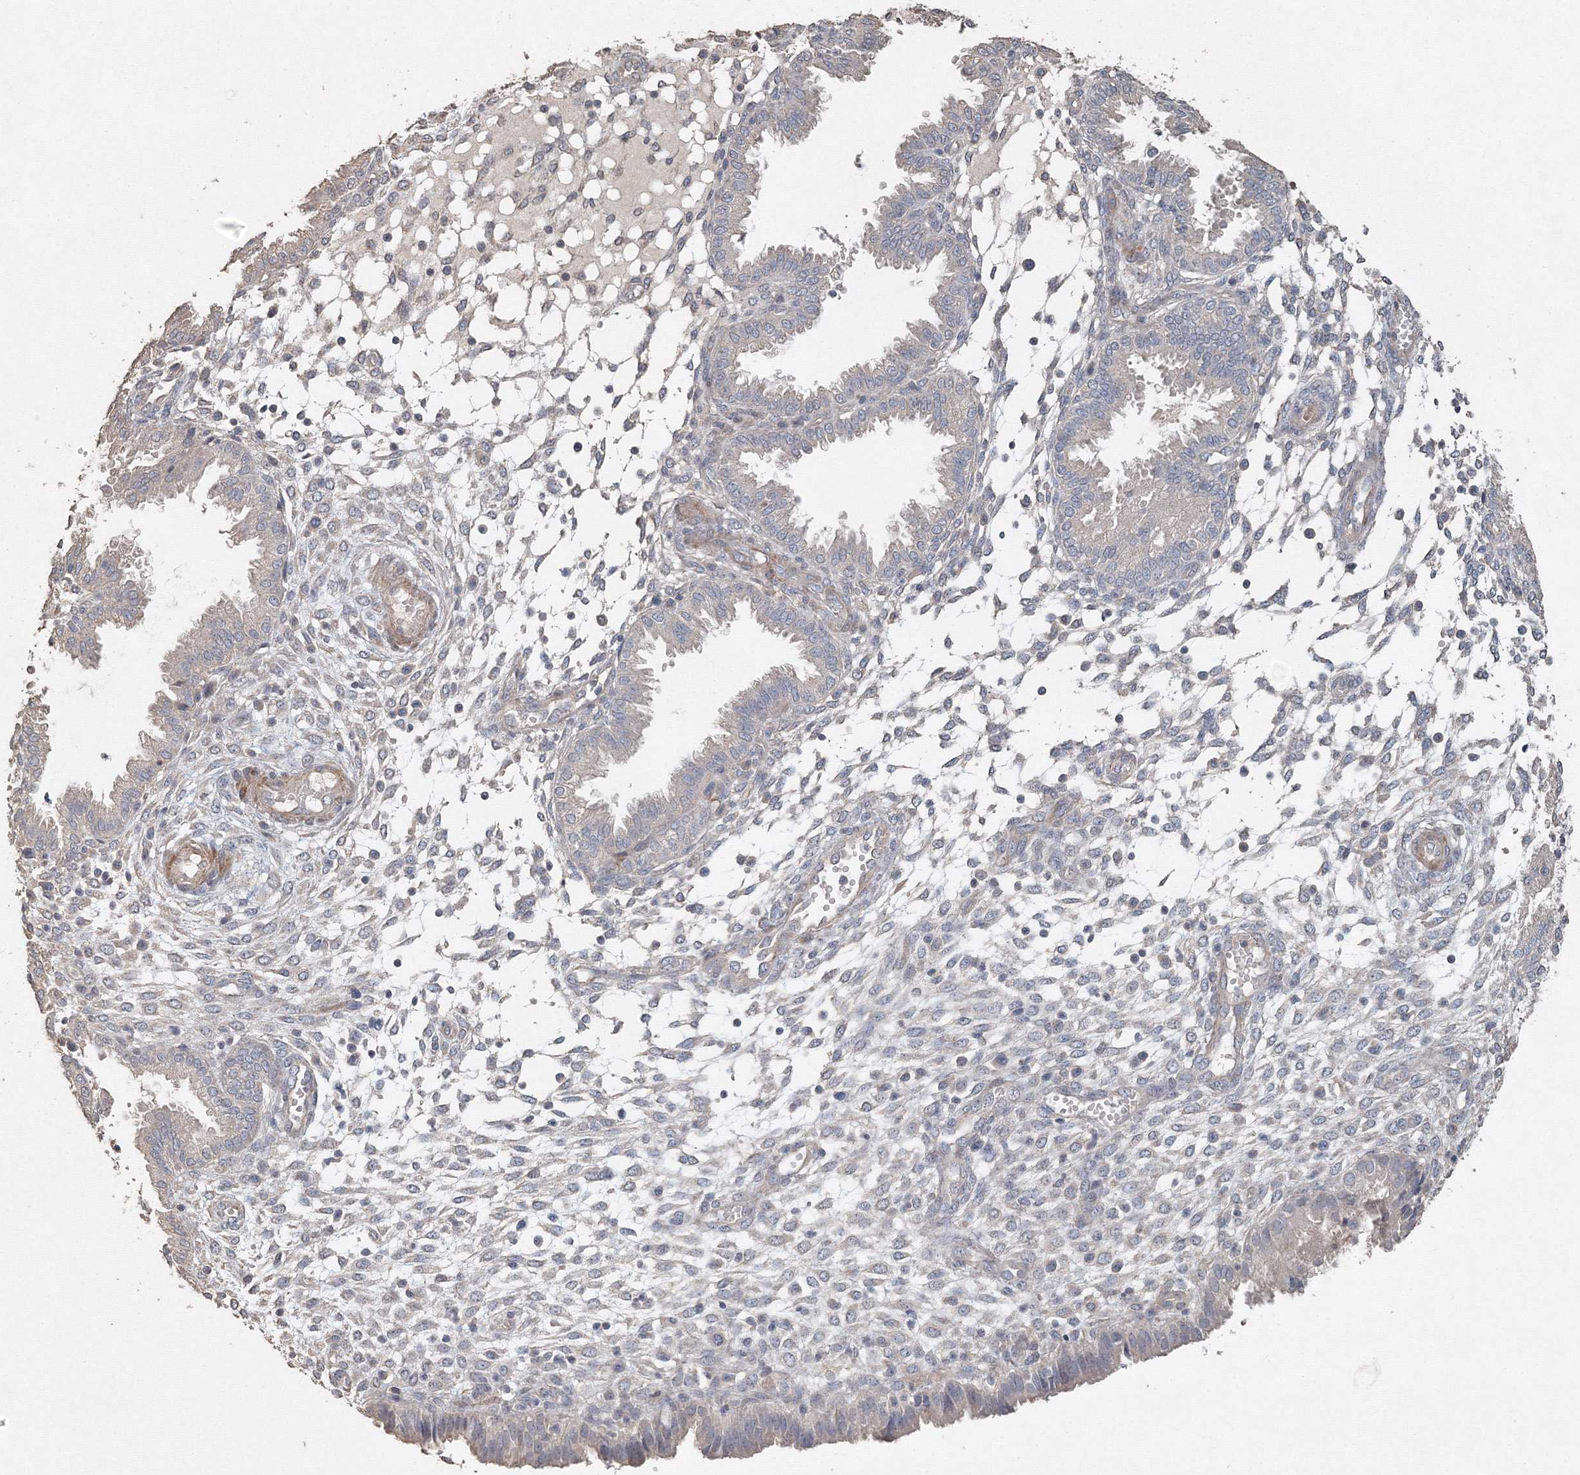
{"staining": {"intensity": "negative", "quantity": "none", "location": "none"}, "tissue": "endometrium", "cell_type": "Cells in endometrial stroma", "image_type": "normal", "snomed": [{"axis": "morphology", "description": "Normal tissue, NOS"}, {"axis": "topography", "description": "Endometrium"}], "caption": "Human endometrium stained for a protein using immunohistochemistry shows no expression in cells in endometrial stroma.", "gene": "NALF2", "patient": {"sex": "female", "age": 33}}